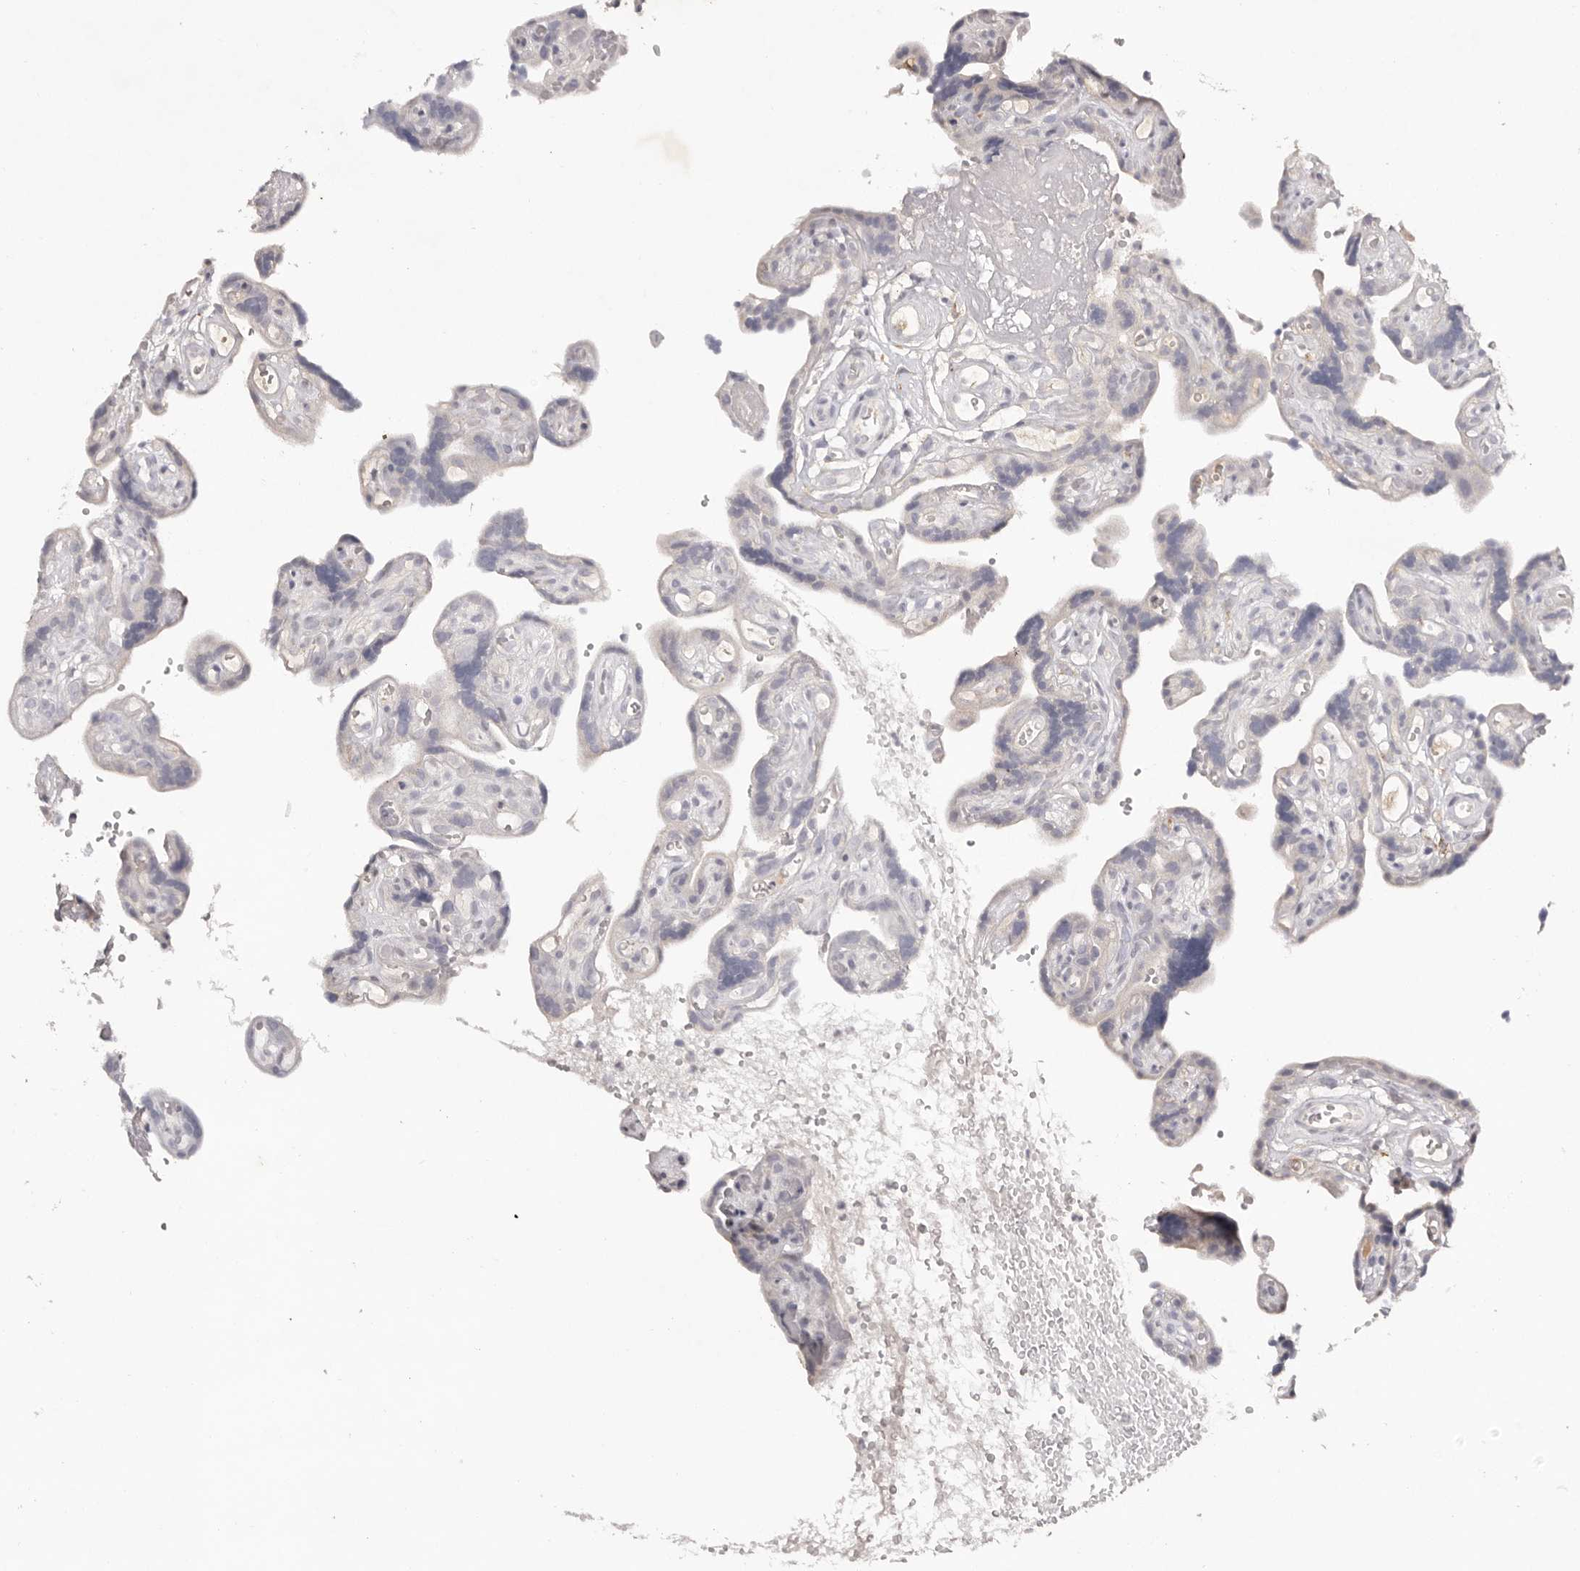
{"staining": {"intensity": "moderate", "quantity": ">75%", "location": "cytoplasmic/membranous"}, "tissue": "placenta", "cell_type": "Decidual cells", "image_type": "normal", "snomed": [{"axis": "morphology", "description": "Normal tissue, NOS"}, {"axis": "topography", "description": "Placenta"}], "caption": "Decidual cells demonstrate medium levels of moderate cytoplasmic/membranous positivity in approximately >75% of cells in benign human placenta. The protein is stained brown, and the nuclei are stained in blue (DAB (3,3'-diaminobenzidine) IHC with brightfield microscopy, high magnification).", "gene": "SCUBE2", "patient": {"sex": "female", "age": 30}}